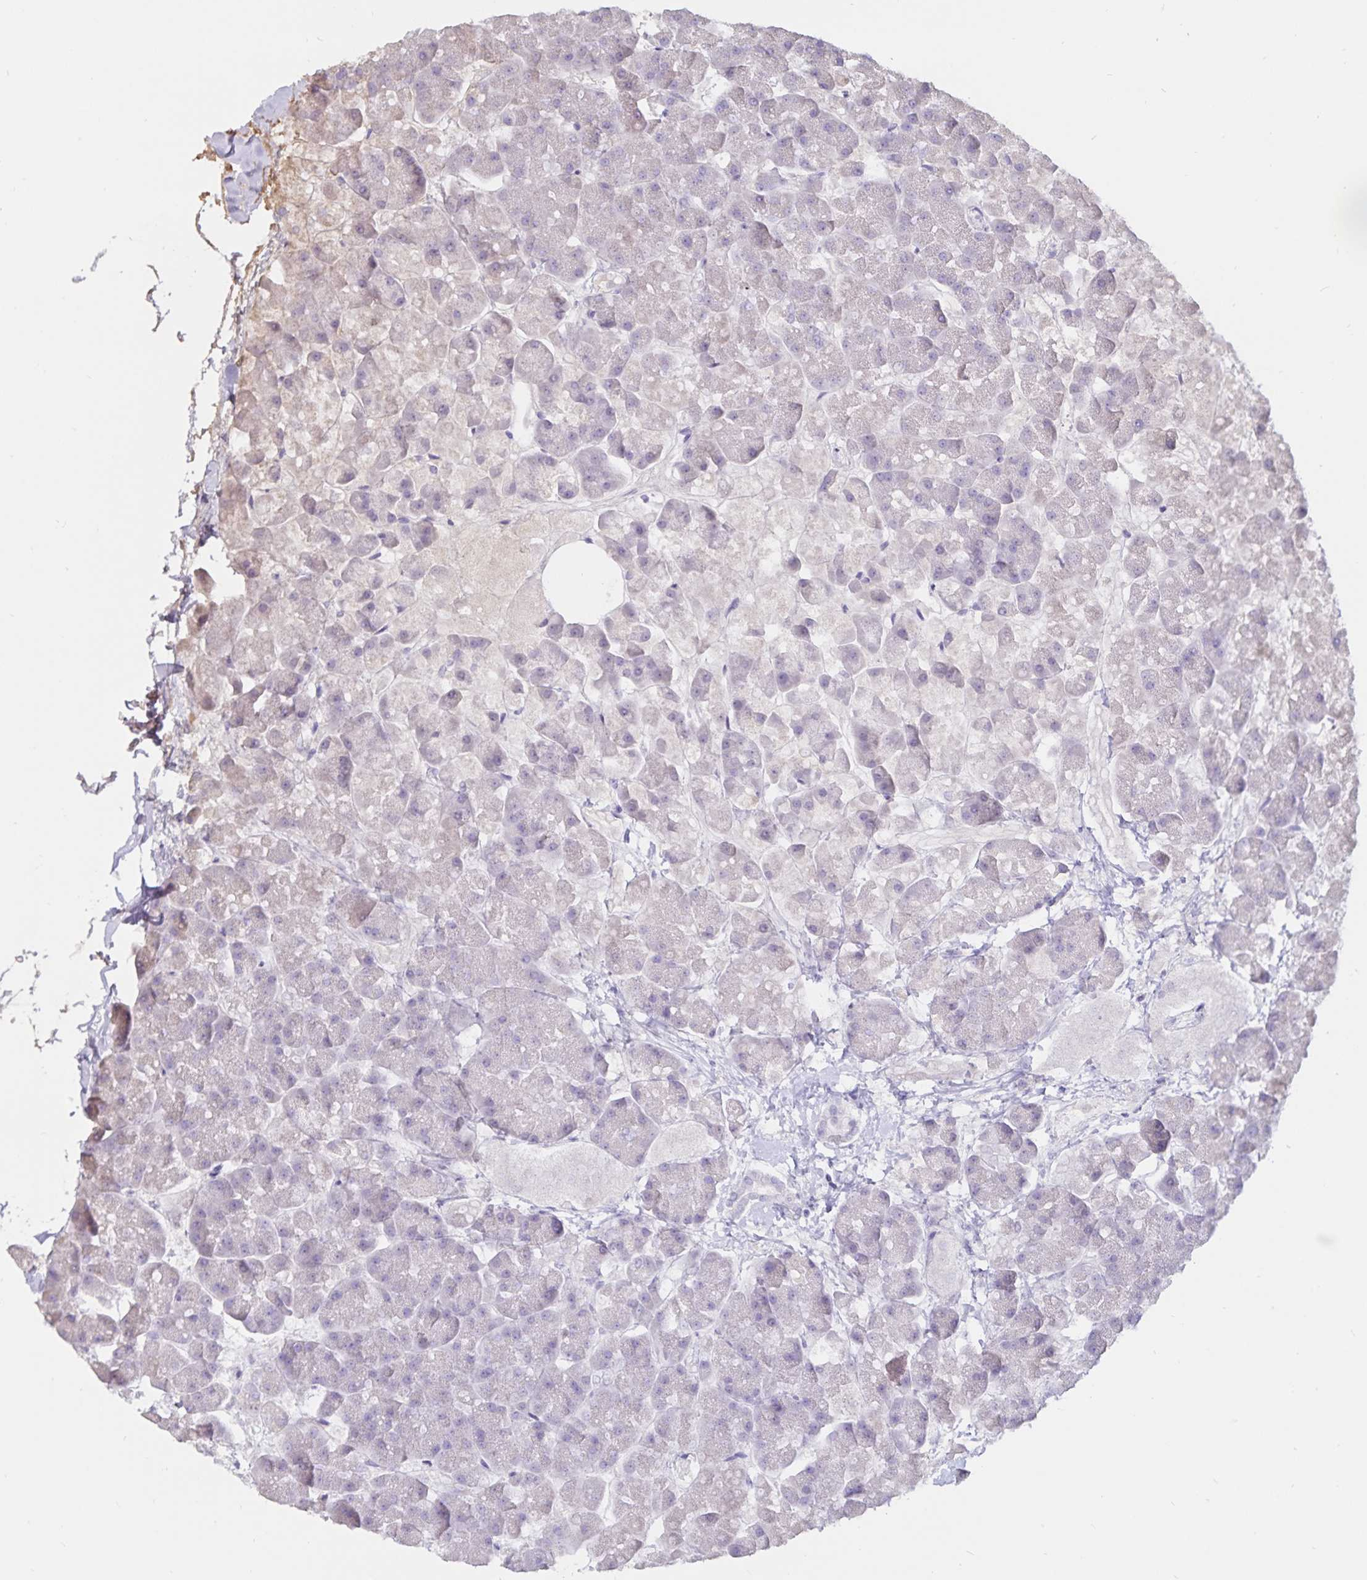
{"staining": {"intensity": "negative", "quantity": "none", "location": "none"}, "tissue": "pancreas", "cell_type": "Exocrine glandular cells", "image_type": "normal", "snomed": [{"axis": "morphology", "description": "Normal tissue, NOS"}, {"axis": "topography", "description": "Pancreas"}, {"axis": "topography", "description": "Peripheral nerve tissue"}], "caption": "Normal pancreas was stained to show a protein in brown. There is no significant expression in exocrine glandular cells. Nuclei are stained in blue.", "gene": "FGG", "patient": {"sex": "male", "age": 54}}